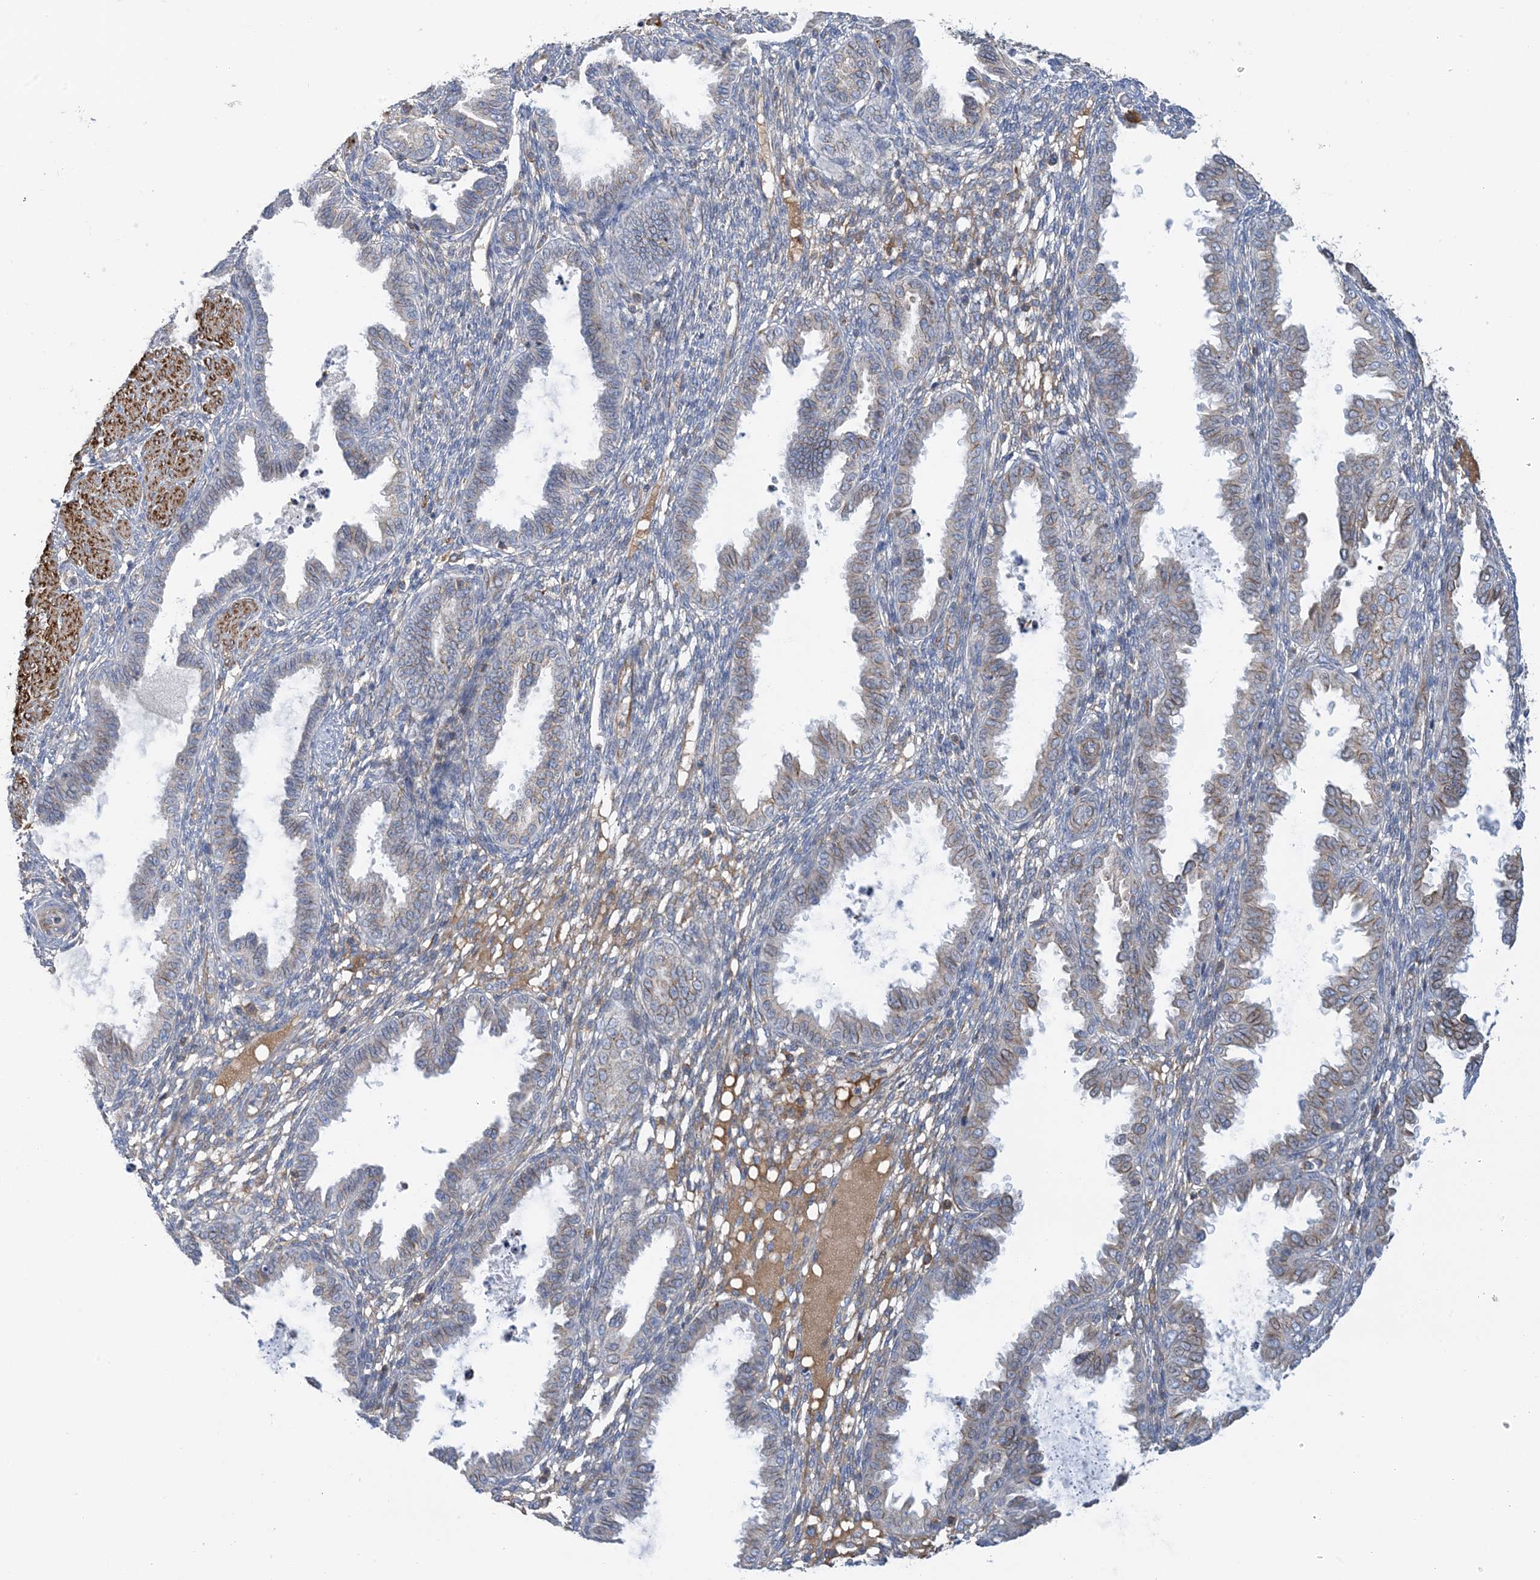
{"staining": {"intensity": "negative", "quantity": "none", "location": "none"}, "tissue": "endometrium", "cell_type": "Cells in endometrial stroma", "image_type": "normal", "snomed": [{"axis": "morphology", "description": "Normal tissue, NOS"}, {"axis": "topography", "description": "Endometrium"}], "caption": "An image of human endometrium is negative for staining in cells in endometrial stroma. The staining is performed using DAB (3,3'-diaminobenzidine) brown chromogen with nuclei counter-stained in using hematoxylin.", "gene": "CALHM5", "patient": {"sex": "female", "age": 33}}